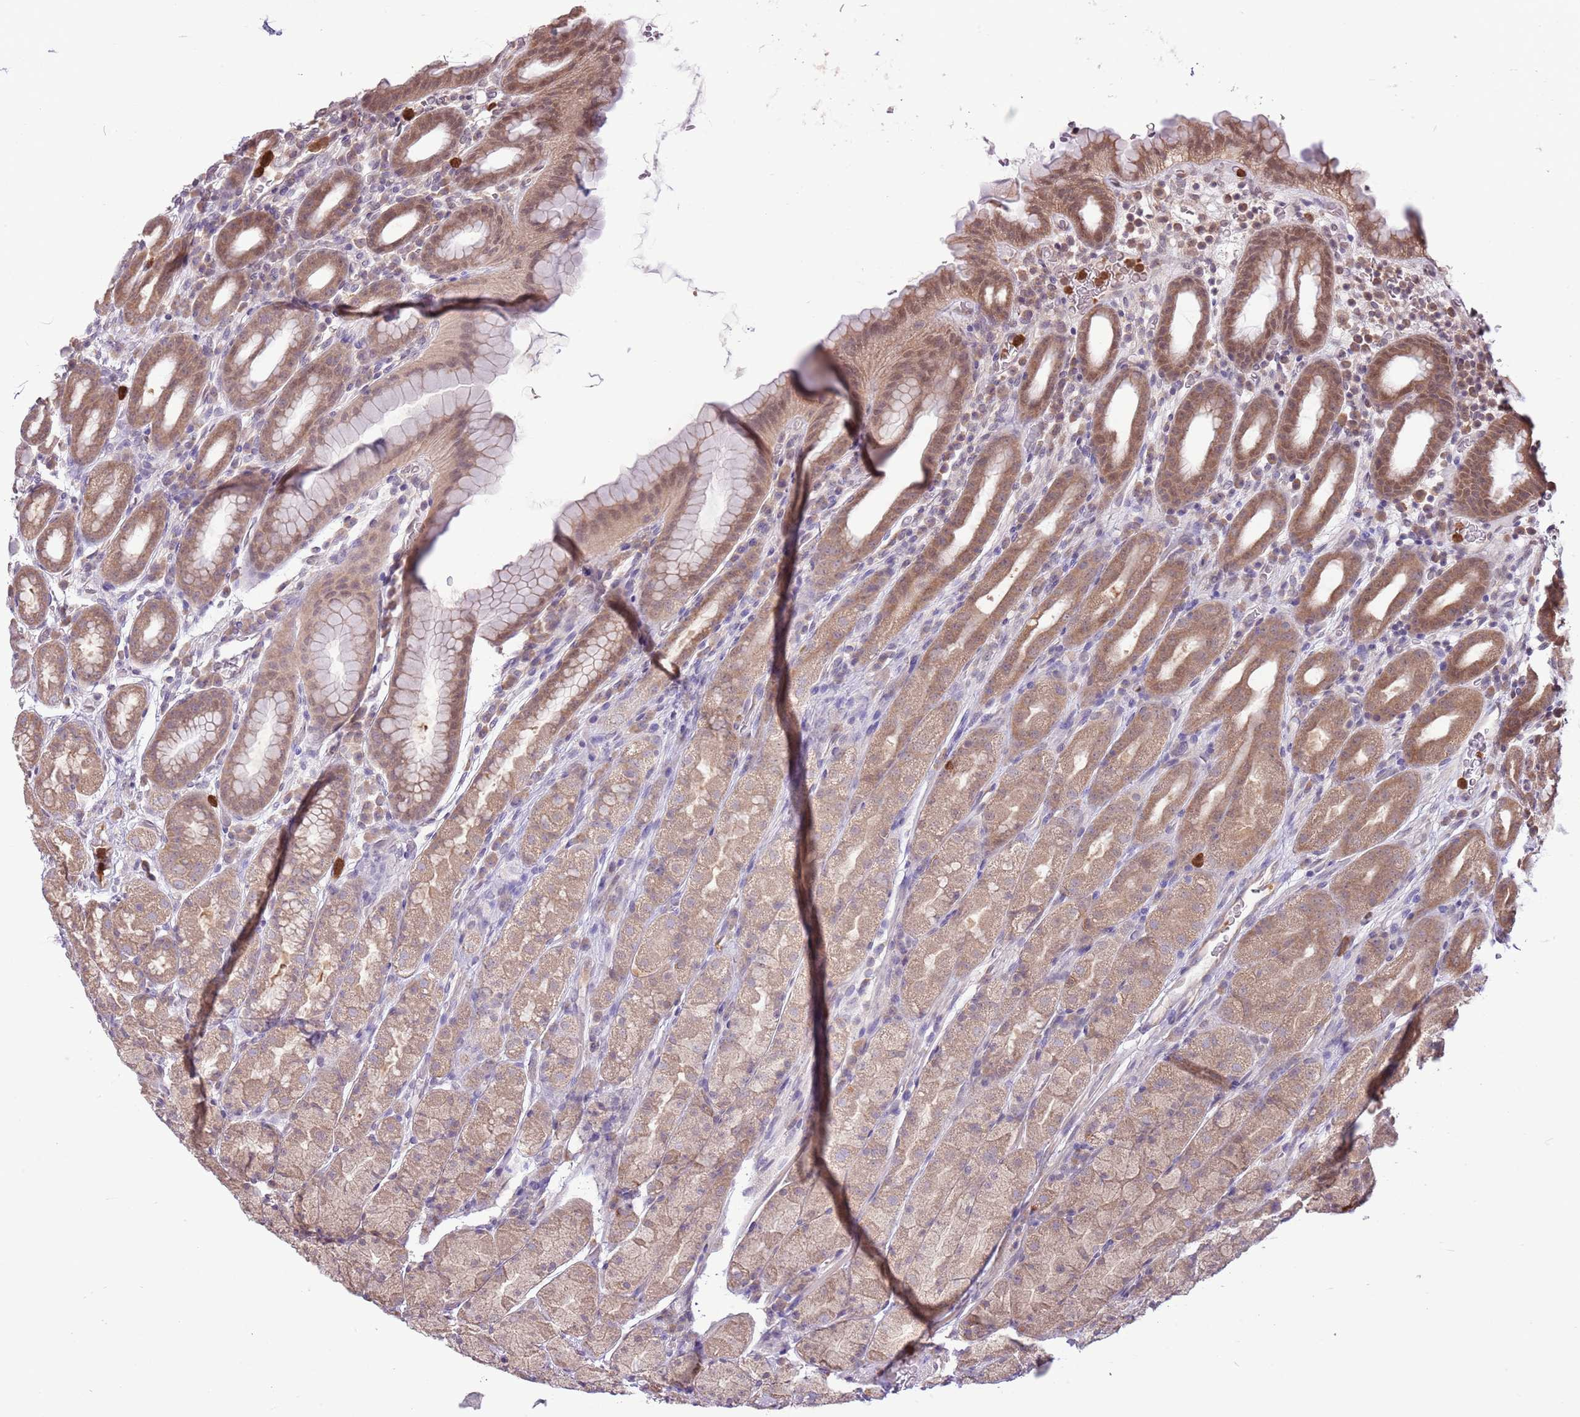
{"staining": {"intensity": "moderate", "quantity": "25%-75%", "location": "cytoplasmic/membranous,nuclear"}, "tissue": "stomach", "cell_type": "Glandular cells", "image_type": "normal", "snomed": [{"axis": "morphology", "description": "Normal tissue, NOS"}, {"axis": "topography", "description": "Stomach, upper"}, {"axis": "topography", "description": "Stomach, lower"}, {"axis": "topography", "description": "Small intestine"}], "caption": "Moderate cytoplasmic/membranous,nuclear protein staining is appreciated in about 25%-75% of glandular cells in stomach.", "gene": "AMIGO1", "patient": {"sex": "male", "age": 68}}